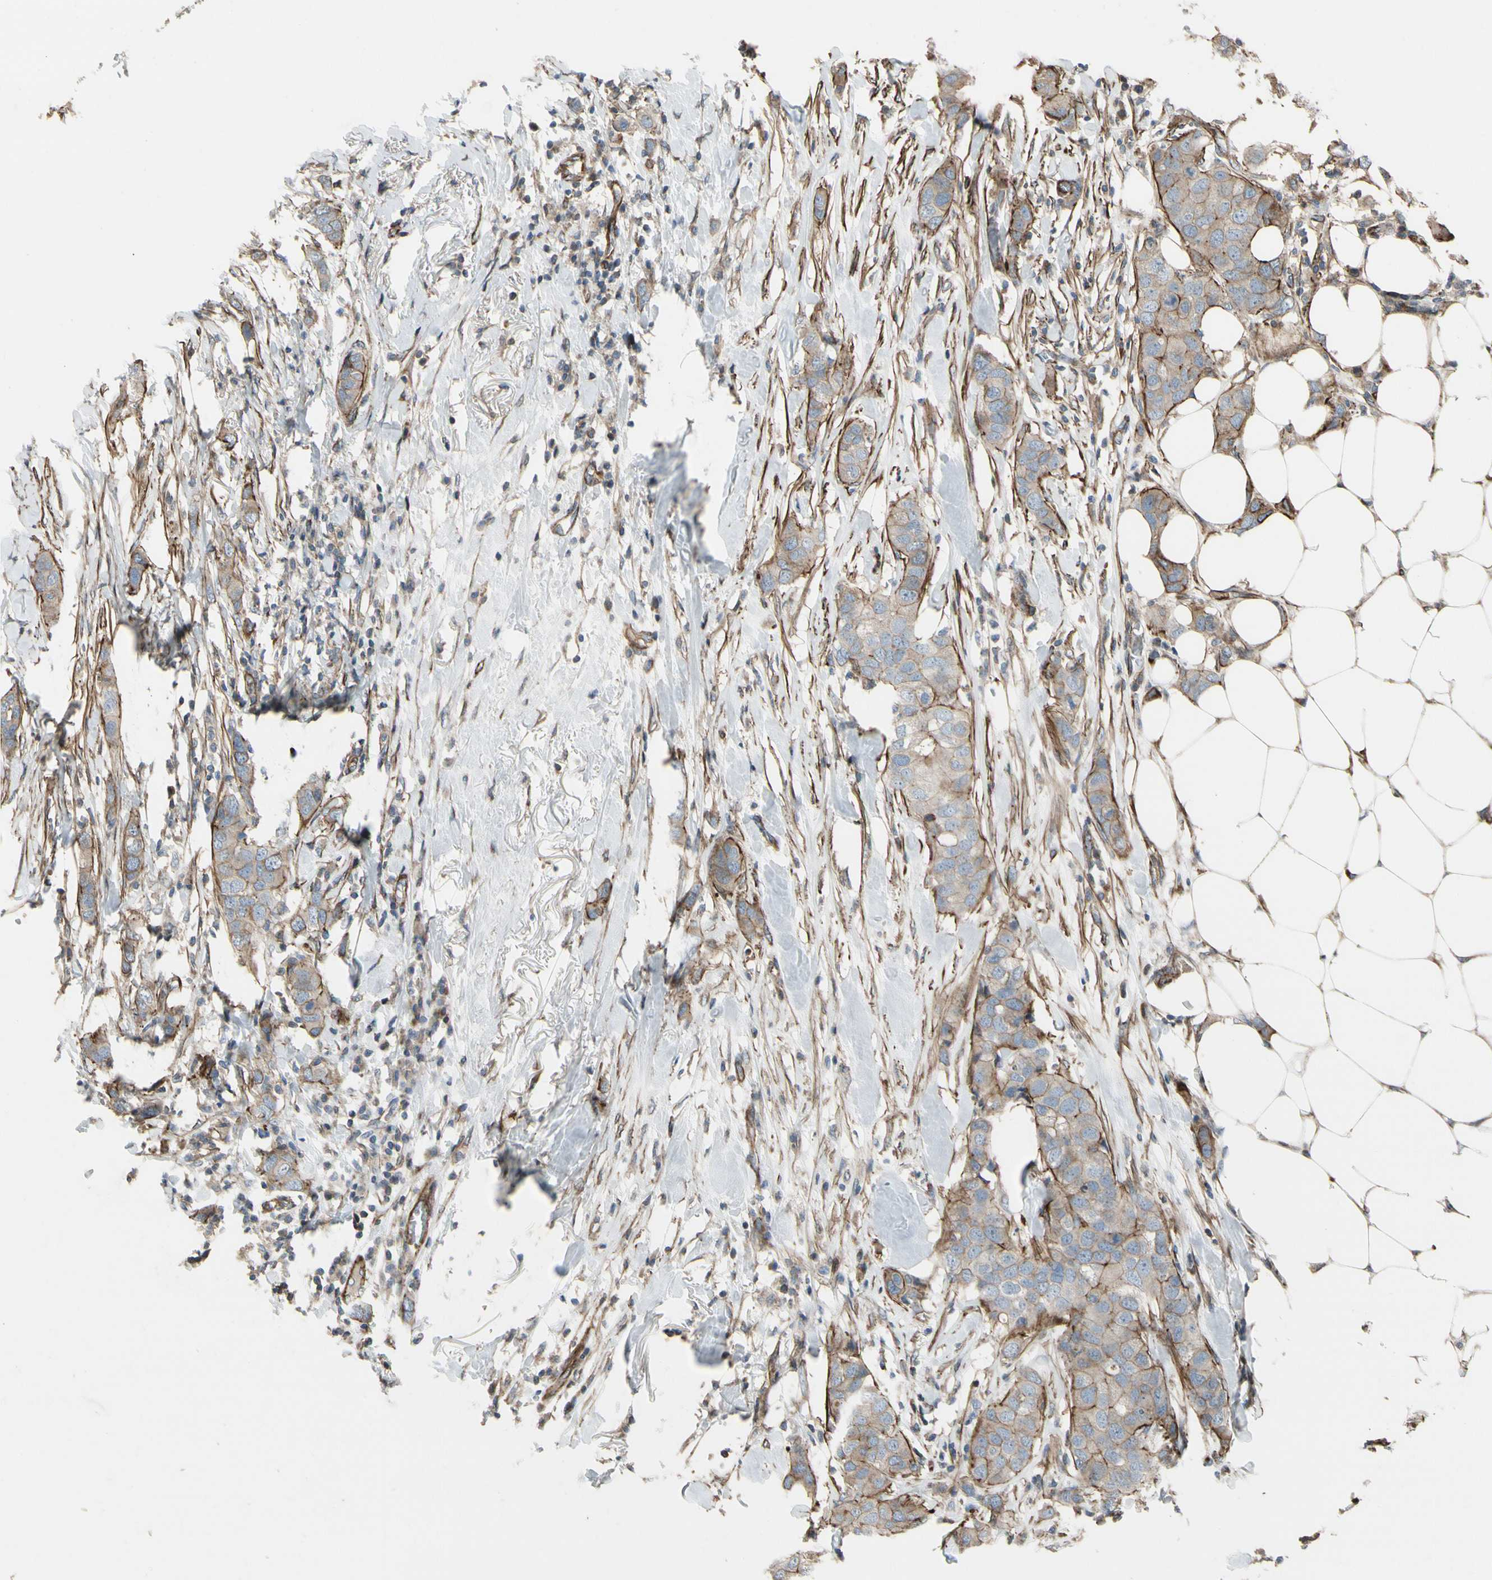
{"staining": {"intensity": "weak", "quantity": "25%-75%", "location": "cytoplasmic/membranous"}, "tissue": "breast cancer", "cell_type": "Tumor cells", "image_type": "cancer", "snomed": [{"axis": "morphology", "description": "Duct carcinoma"}, {"axis": "topography", "description": "Breast"}], "caption": "Immunohistochemical staining of human breast cancer exhibits low levels of weak cytoplasmic/membranous protein expression in approximately 25%-75% of tumor cells.", "gene": "TPM1", "patient": {"sex": "female", "age": 50}}